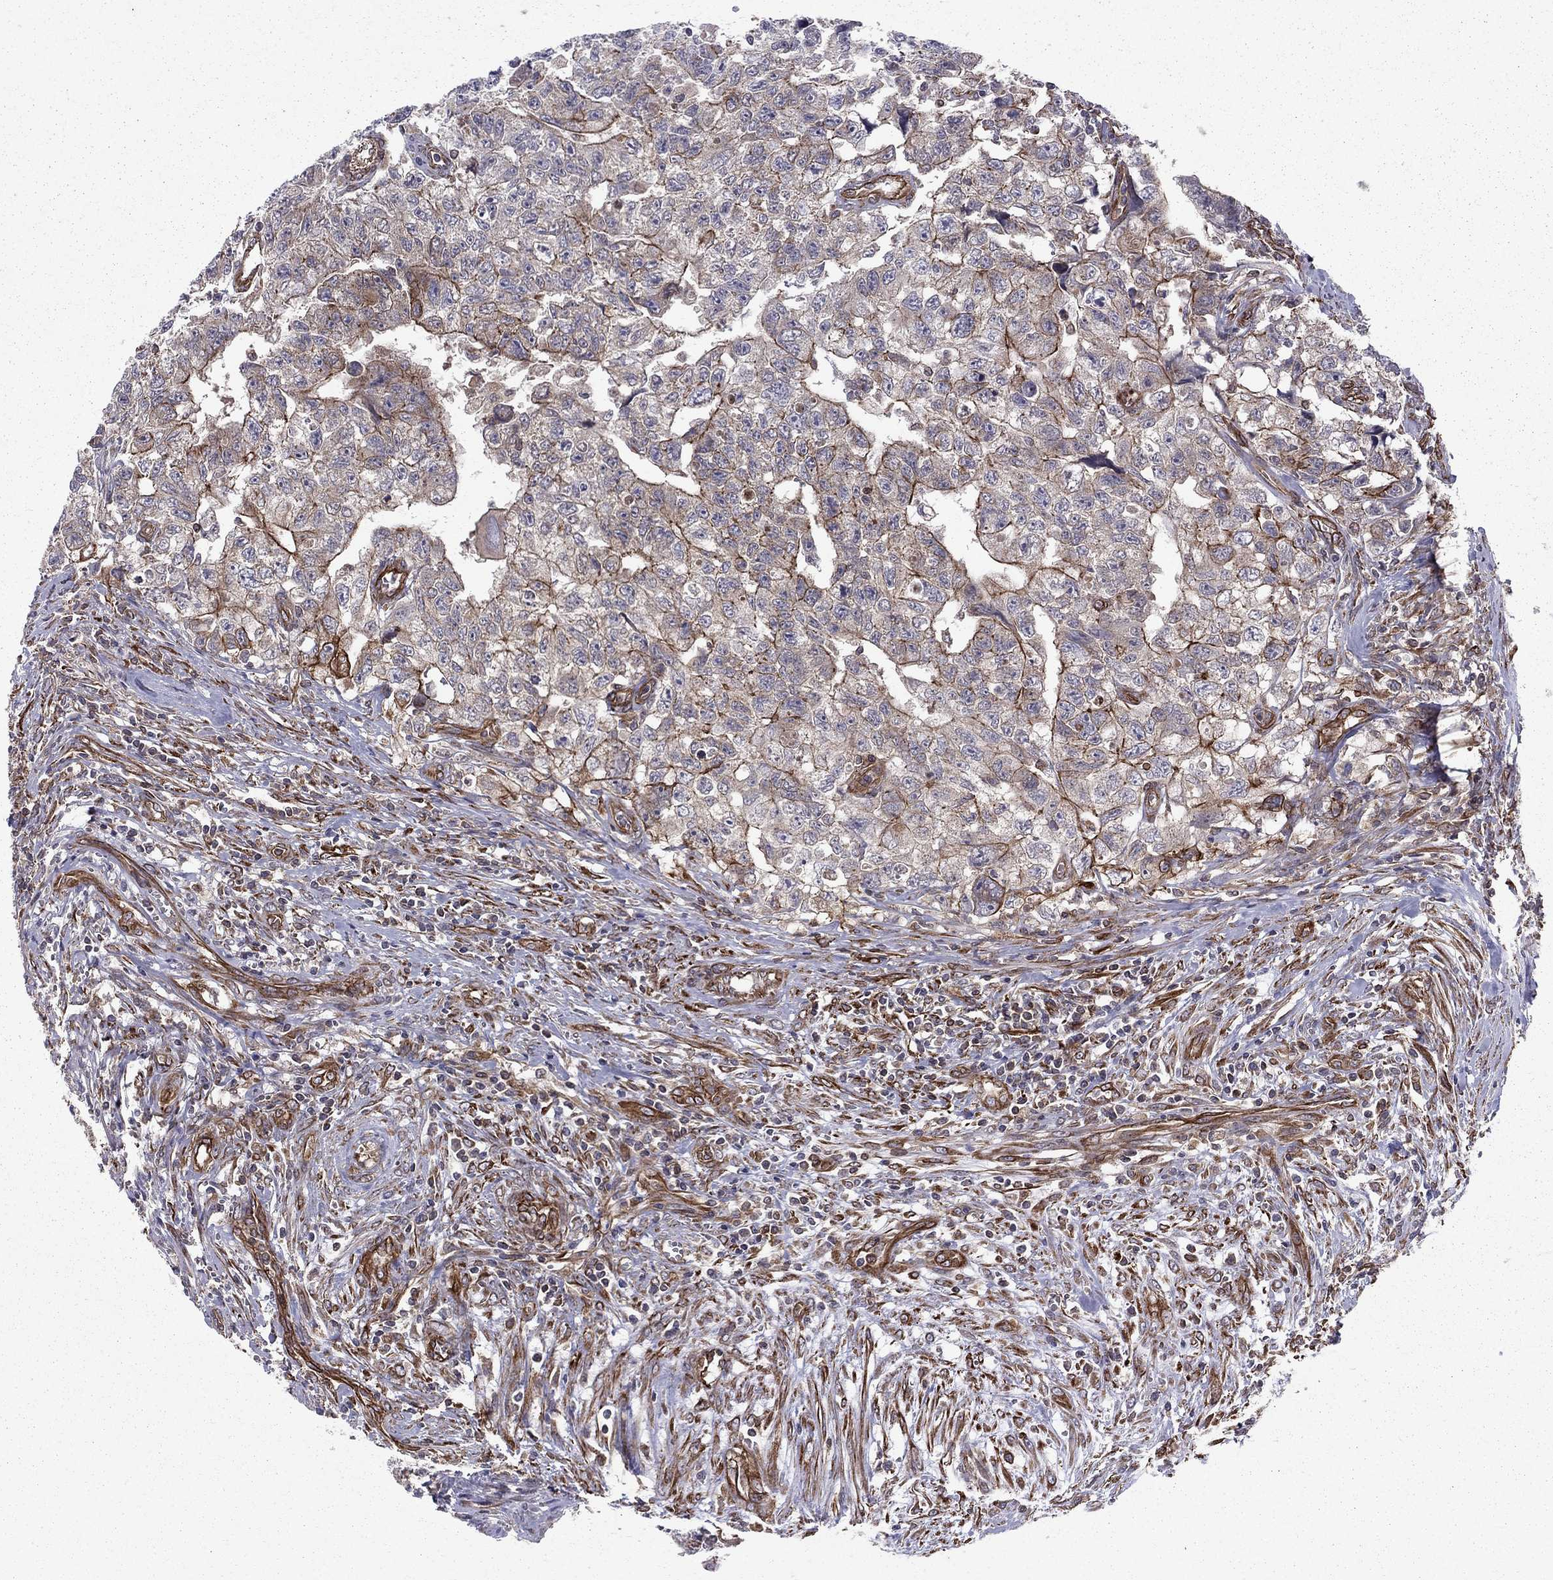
{"staining": {"intensity": "strong", "quantity": "<25%", "location": "cytoplasmic/membranous"}, "tissue": "testis cancer", "cell_type": "Tumor cells", "image_type": "cancer", "snomed": [{"axis": "morphology", "description": "Carcinoma, Embryonal, NOS"}, {"axis": "topography", "description": "Testis"}], "caption": "Tumor cells display strong cytoplasmic/membranous expression in approximately <25% of cells in testis cancer. (DAB IHC, brown staining for protein, blue staining for nuclei).", "gene": "SHMT1", "patient": {"sex": "male", "age": 24}}